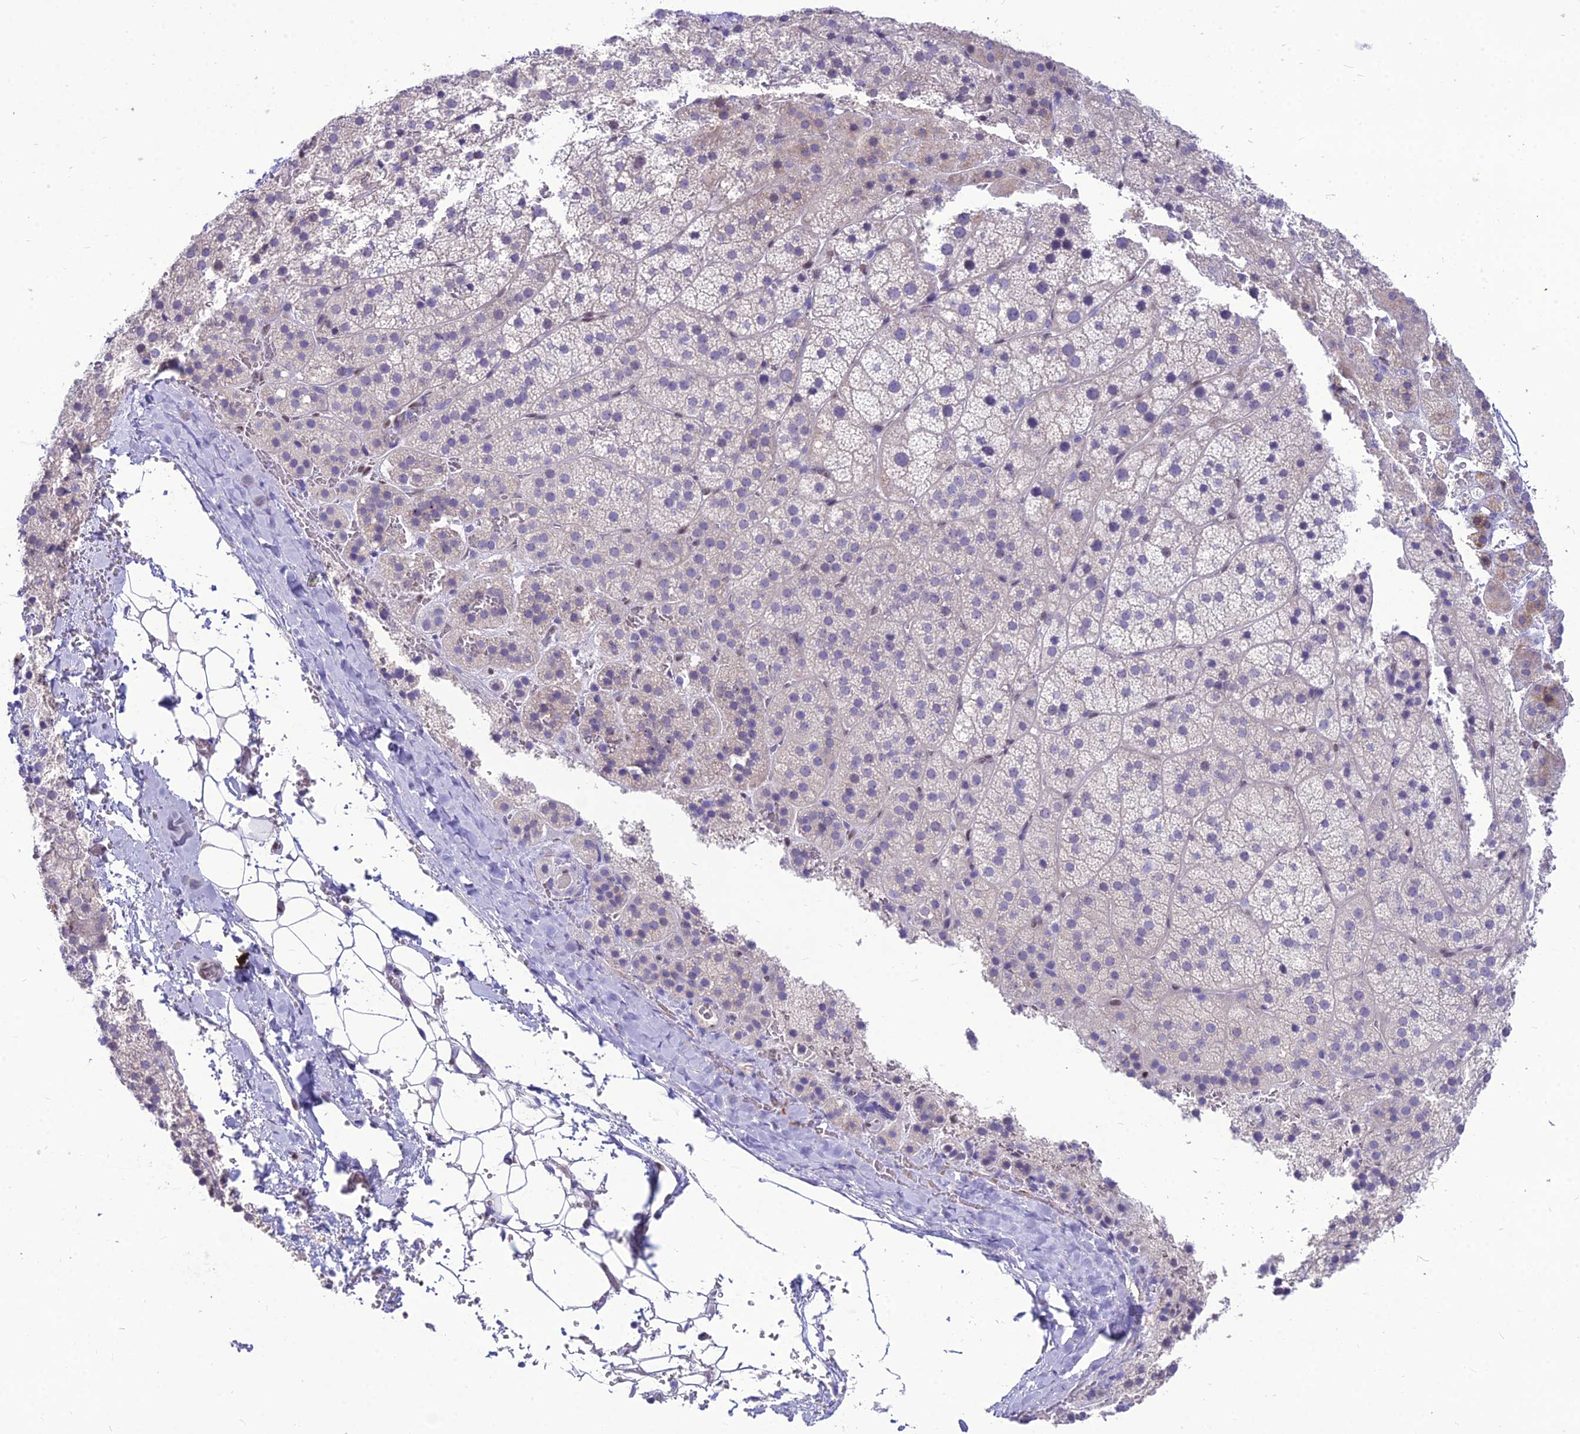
{"staining": {"intensity": "negative", "quantity": "none", "location": "none"}, "tissue": "adrenal gland", "cell_type": "Glandular cells", "image_type": "normal", "snomed": [{"axis": "morphology", "description": "Normal tissue, NOS"}, {"axis": "topography", "description": "Adrenal gland"}], "caption": "Immunohistochemistry (IHC) micrograph of normal adrenal gland: adrenal gland stained with DAB reveals no significant protein staining in glandular cells. Brightfield microscopy of IHC stained with DAB (brown) and hematoxylin (blue), captured at high magnification.", "gene": "NOVA2", "patient": {"sex": "female", "age": 44}}